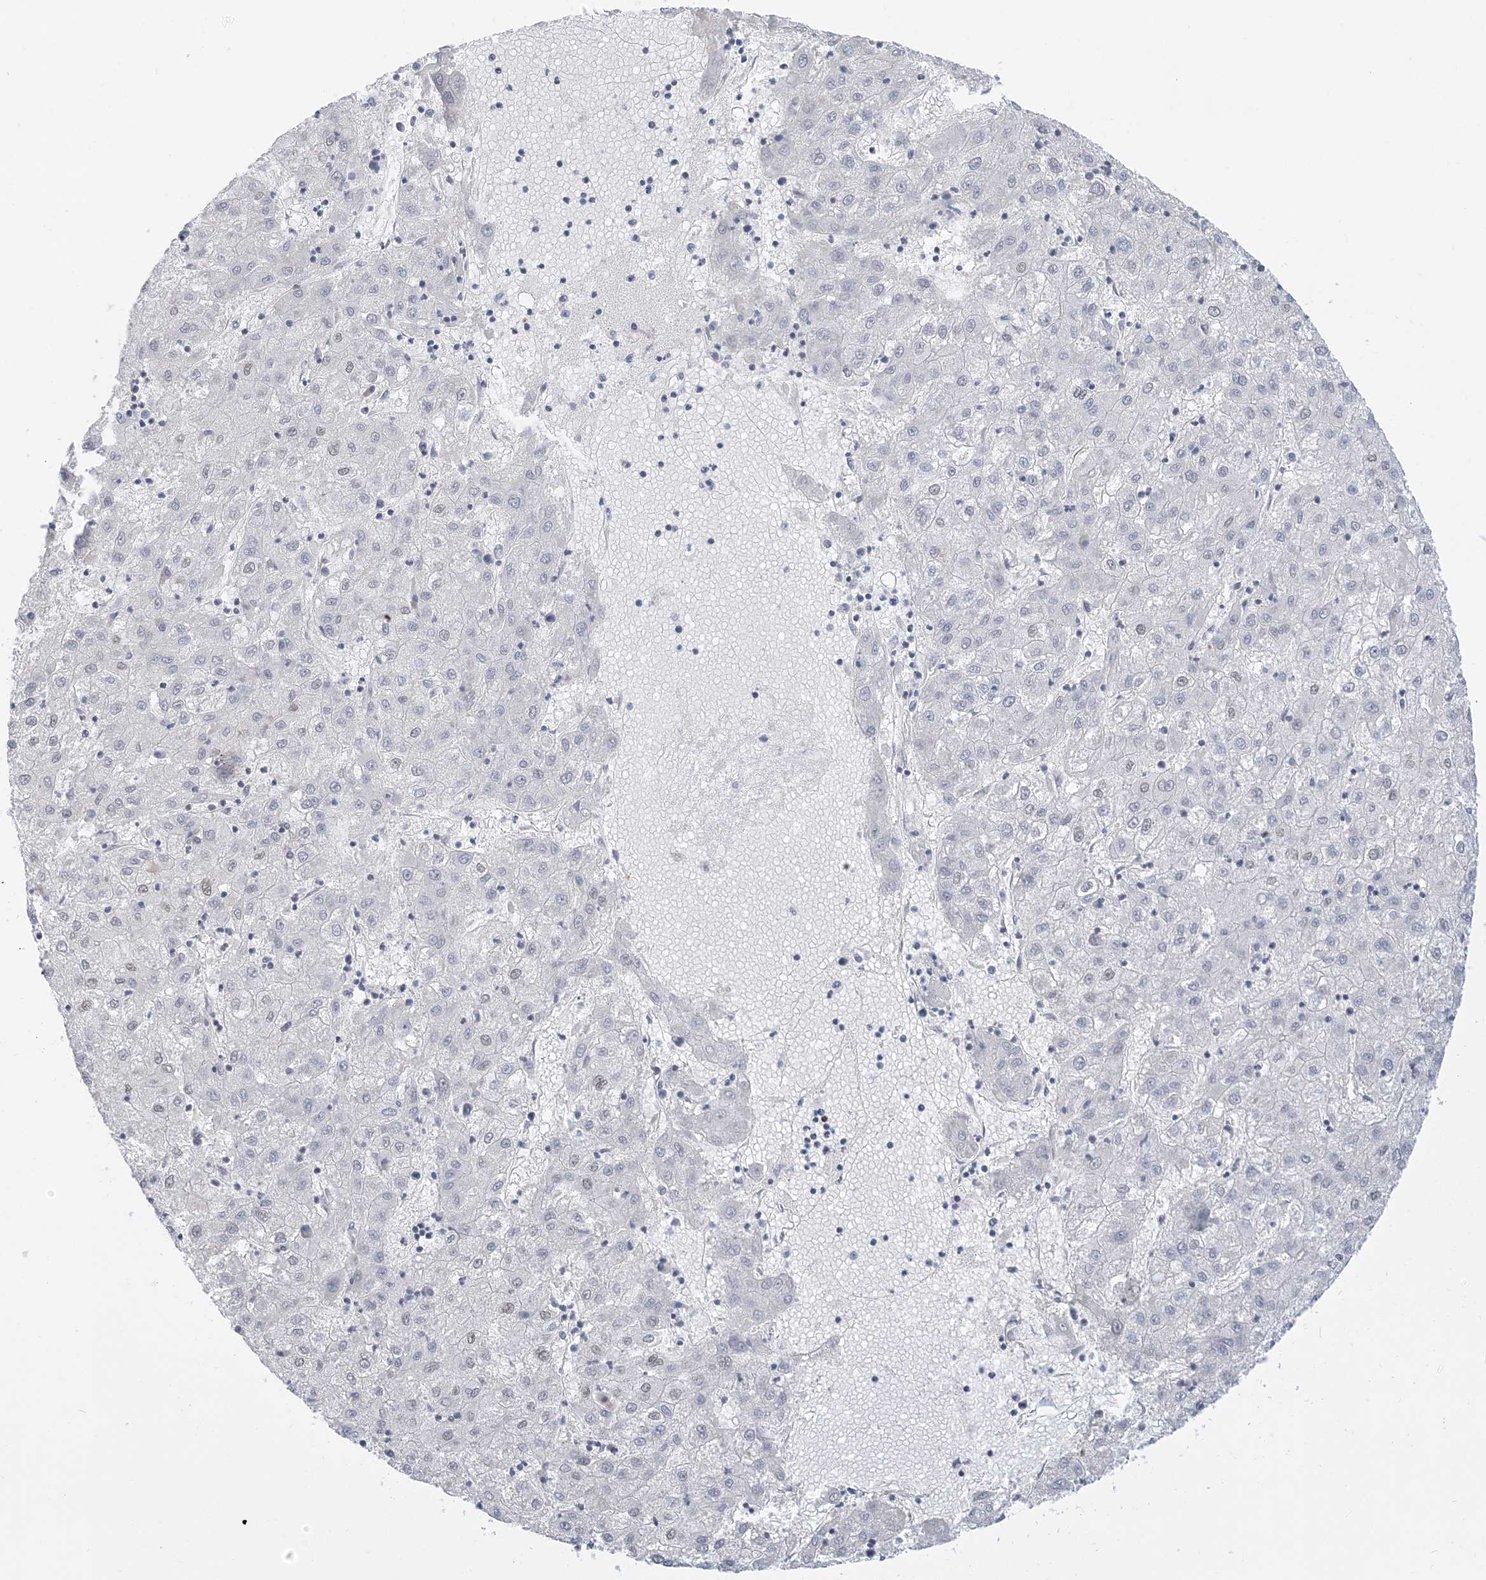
{"staining": {"intensity": "negative", "quantity": "none", "location": "none"}, "tissue": "liver cancer", "cell_type": "Tumor cells", "image_type": "cancer", "snomed": [{"axis": "morphology", "description": "Carcinoma, Hepatocellular, NOS"}, {"axis": "topography", "description": "Liver"}], "caption": "IHC histopathology image of neoplastic tissue: human liver cancer stained with DAB reveals no significant protein expression in tumor cells.", "gene": "IL36B", "patient": {"sex": "male", "age": 72}}